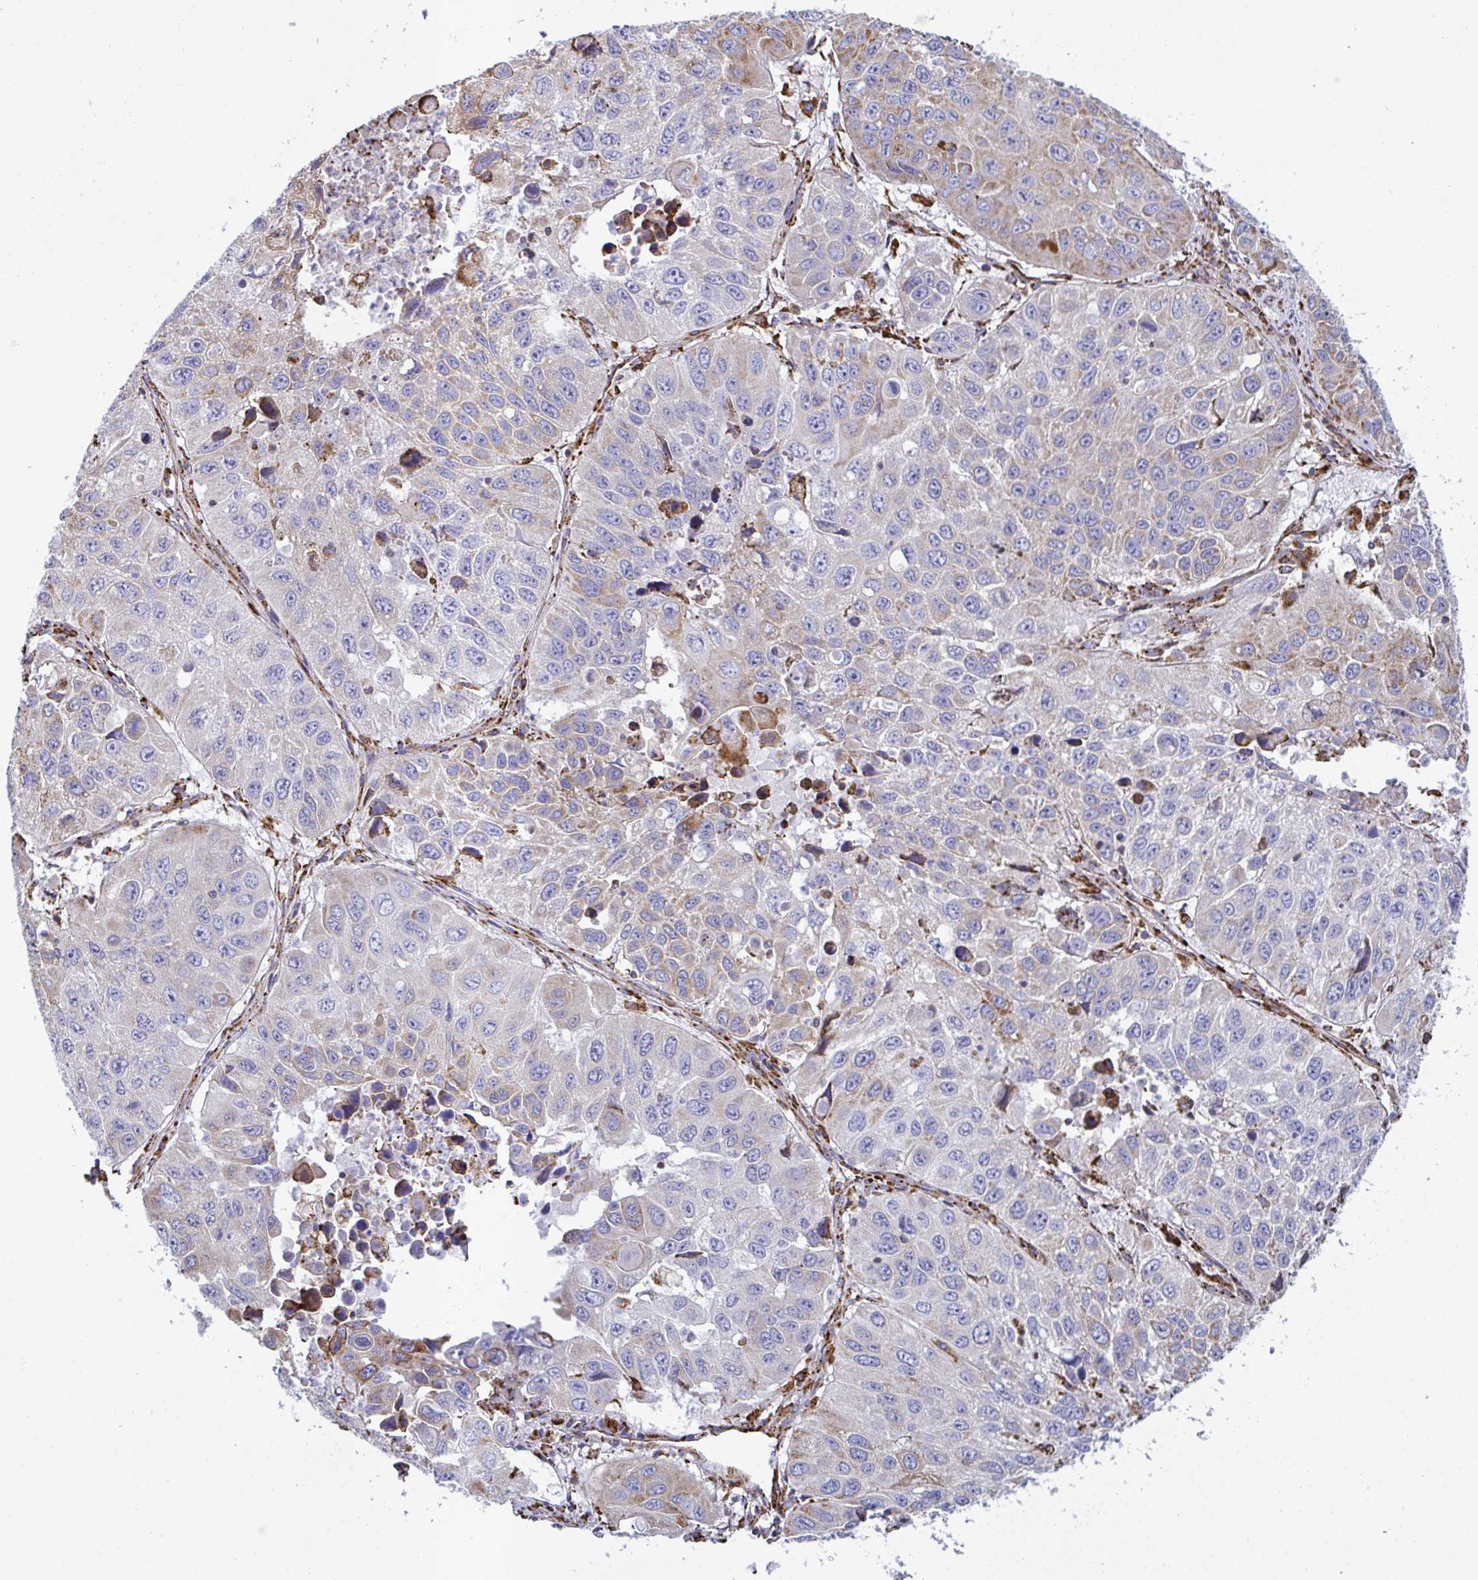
{"staining": {"intensity": "moderate", "quantity": "25%-75%", "location": "cytoplasmic/membranous"}, "tissue": "lung cancer", "cell_type": "Tumor cells", "image_type": "cancer", "snomed": [{"axis": "morphology", "description": "Squamous cell carcinoma, NOS"}, {"axis": "topography", "description": "Lung"}], "caption": "This micrograph exhibits IHC staining of human lung cancer (squamous cell carcinoma), with medium moderate cytoplasmic/membranous staining in approximately 25%-75% of tumor cells.", "gene": "PEAK3", "patient": {"sex": "female", "age": 61}}